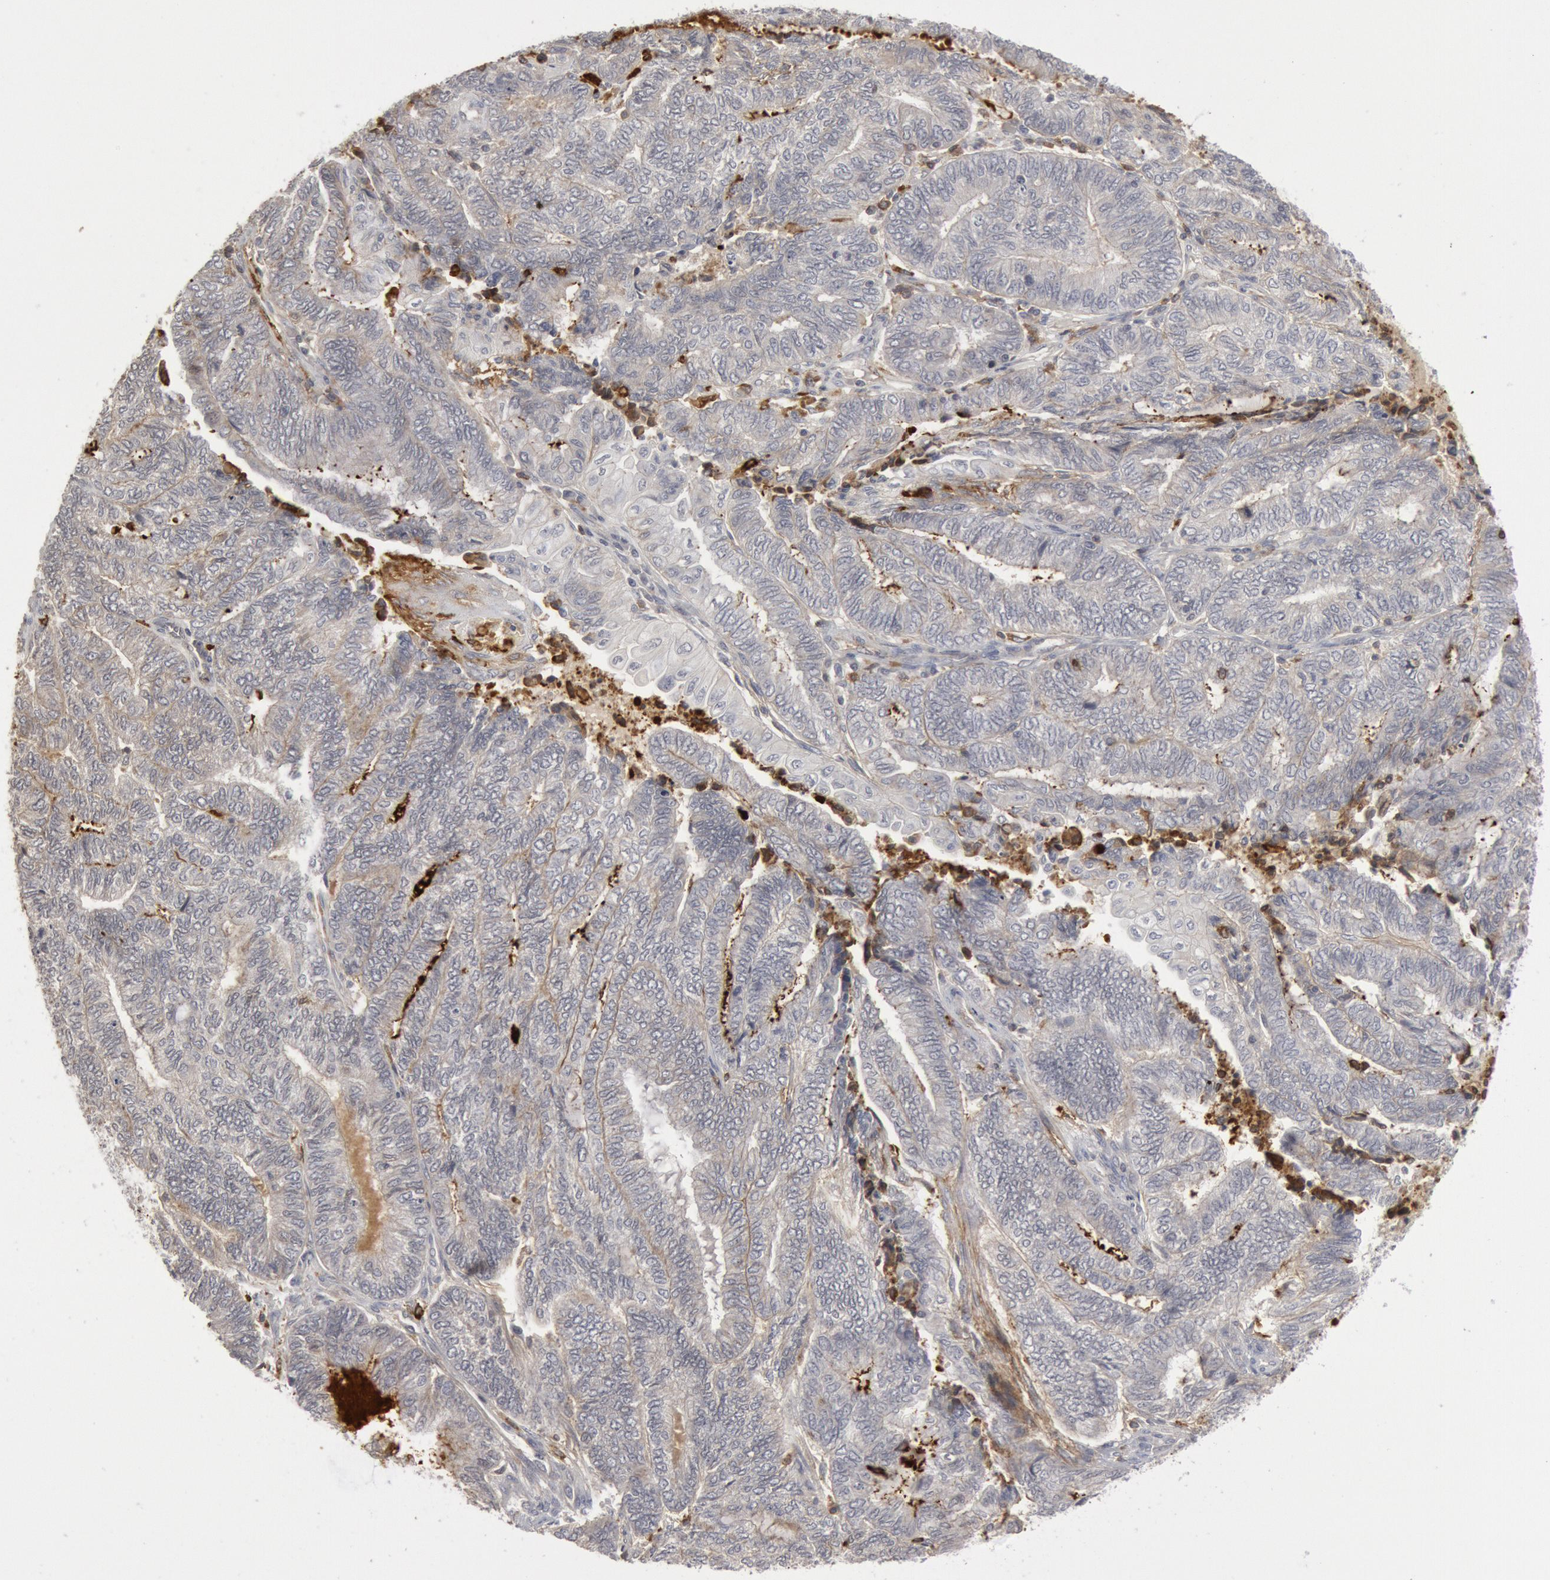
{"staining": {"intensity": "negative", "quantity": "none", "location": "none"}, "tissue": "endometrial cancer", "cell_type": "Tumor cells", "image_type": "cancer", "snomed": [{"axis": "morphology", "description": "Adenocarcinoma, NOS"}, {"axis": "topography", "description": "Uterus"}, {"axis": "topography", "description": "Endometrium"}], "caption": "Immunohistochemical staining of human endometrial cancer (adenocarcinoma) reveals no significant positivity in tumor cells. The staining is performed using DAB brown chromogen with nuclei counter-stained in using hematoxylin.", "gene": "C1QC", "patient": {"sex": "female", "age": 70}}